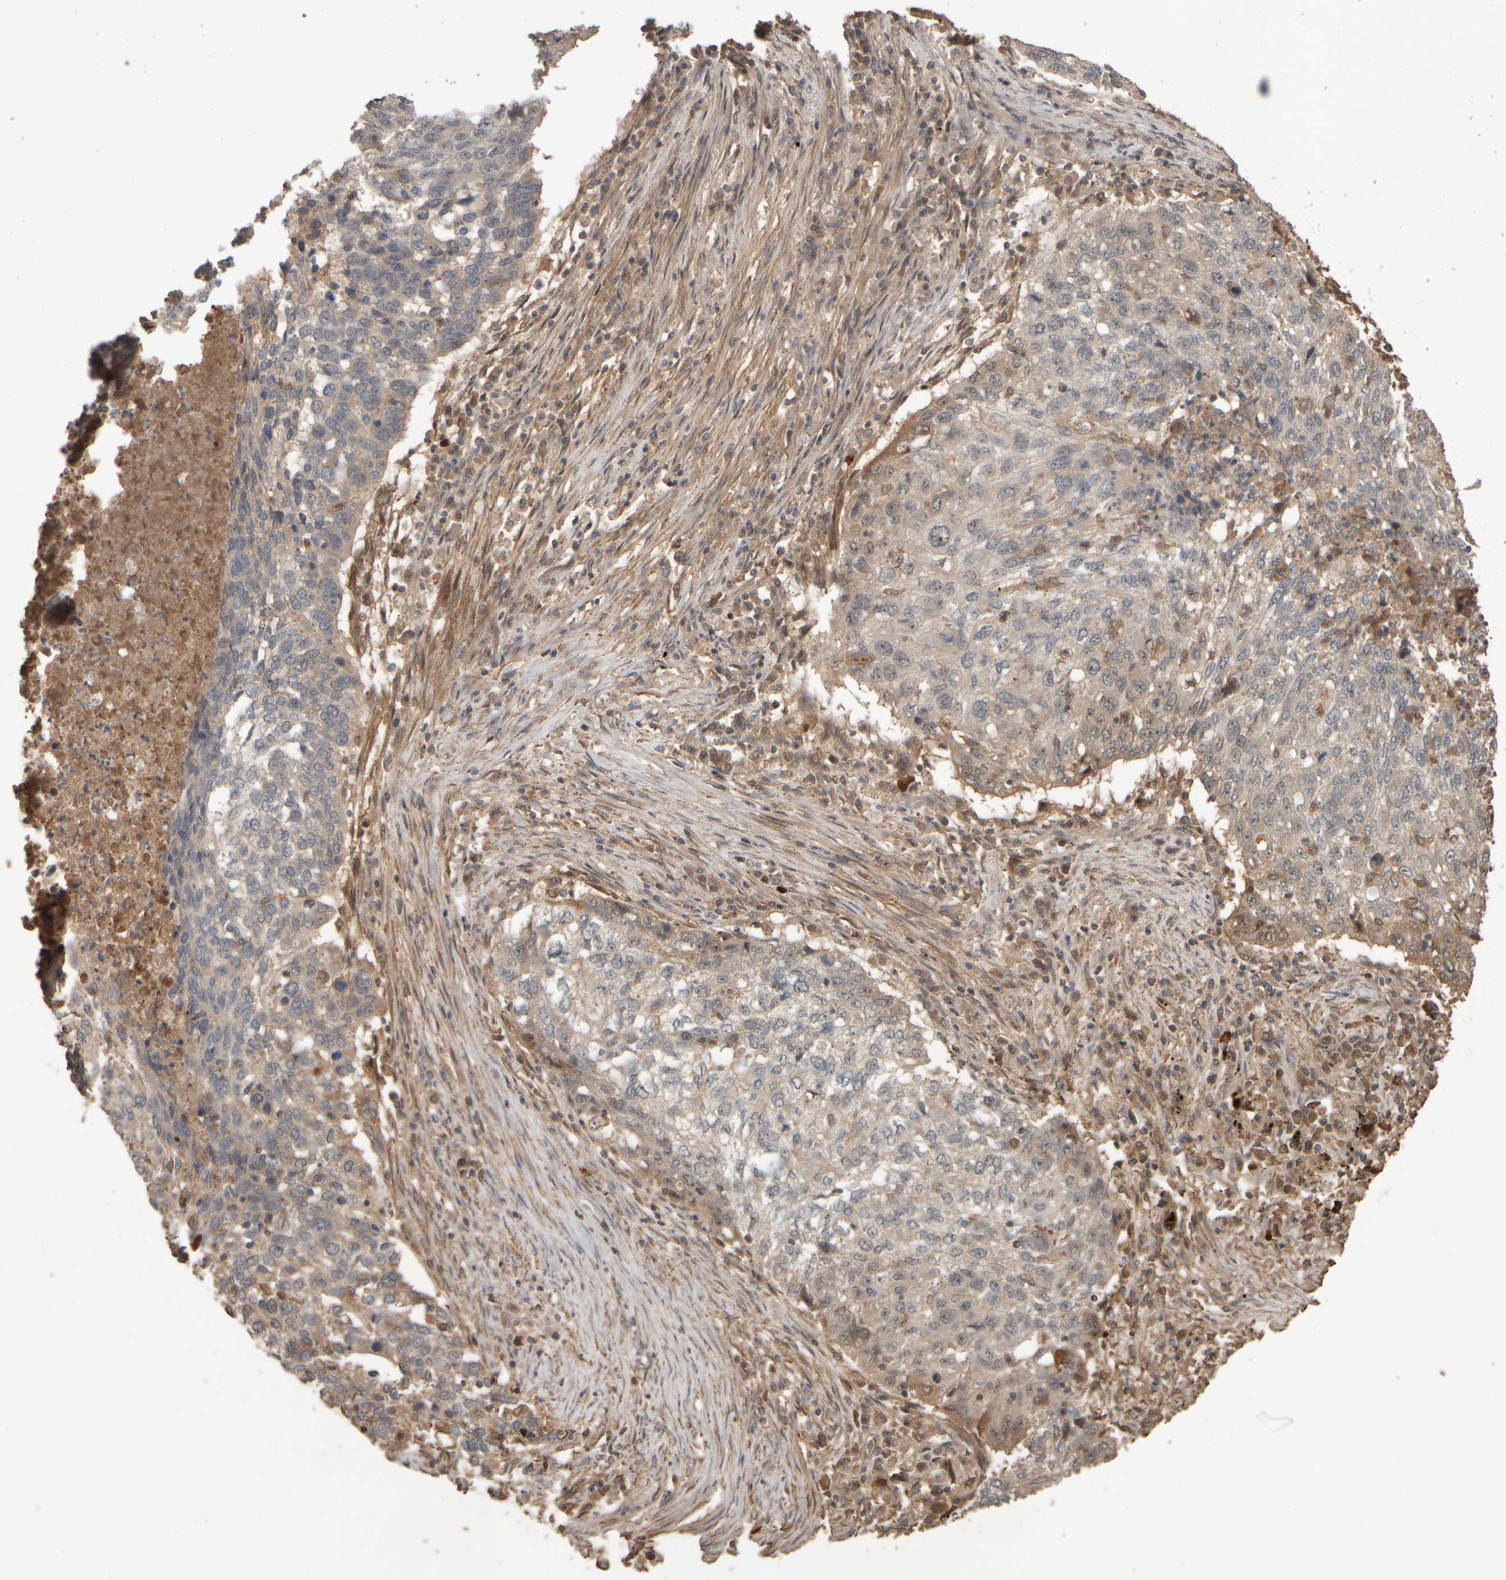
{"staining": {"intensity": "weak", "quantity": "25%-75%", "location": "cytoplasmic/membranous,nuclear"}, "tissue": "lung cancer", "cell_type": "Tumor cells", "image_type": "cancer", "snomed": [{"axis": "morphology", "description": "Squamous cell carcinoma, NOS"}, {"axis": "topography", "description": "Lung"}], "caption": "An image of human lung cancer stained for a protein reveals weak cytoplasmic/membranous and nuclear brown staining in tumor cells.", "gene": "SPHK1", "patient": {"sex": "female", "age": 63}}